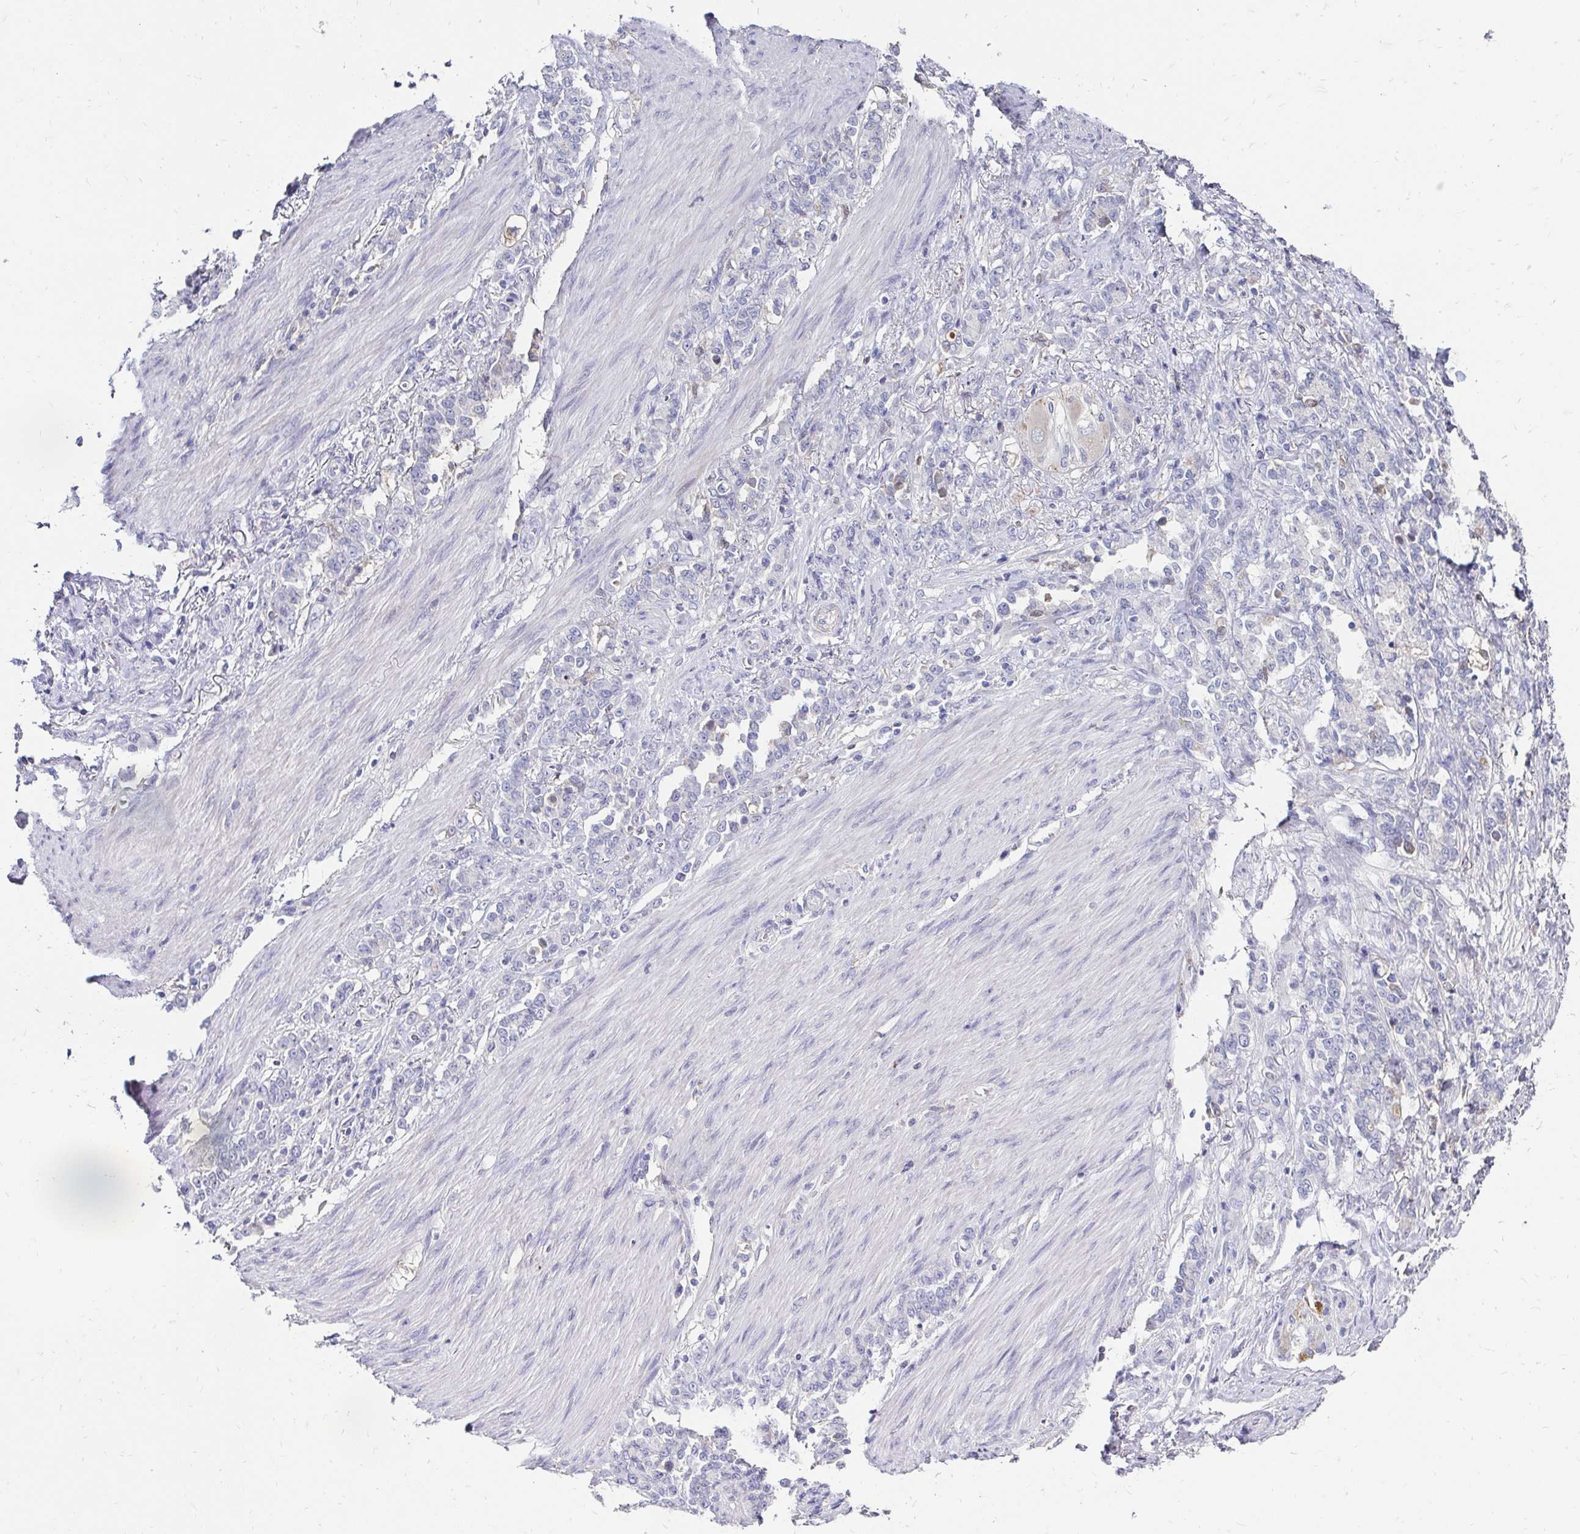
{"staining": {"intensity": "negative", "quantity": "none", "location": "none"}, "tissue": "stomach cancer", "cell_type": "Tumor cells", "image_type": "cancer", "snomed": [{"axis": "morphology", "description": "Adenocarcinoma, NOS"}, {"axis": "topography", "description": "Stomach"}], "caption": "A high-resolution photomicrograph shows immunohistochemistry (IHC) staining of adenocarcinoma (stomach), which shows no significant expression in tumor cells. (DAB immunohistochemistry (IHC) with hematoxylin counter stain).", "gene": "SCG3", "patient": {"sex": "female", "age": 79}}